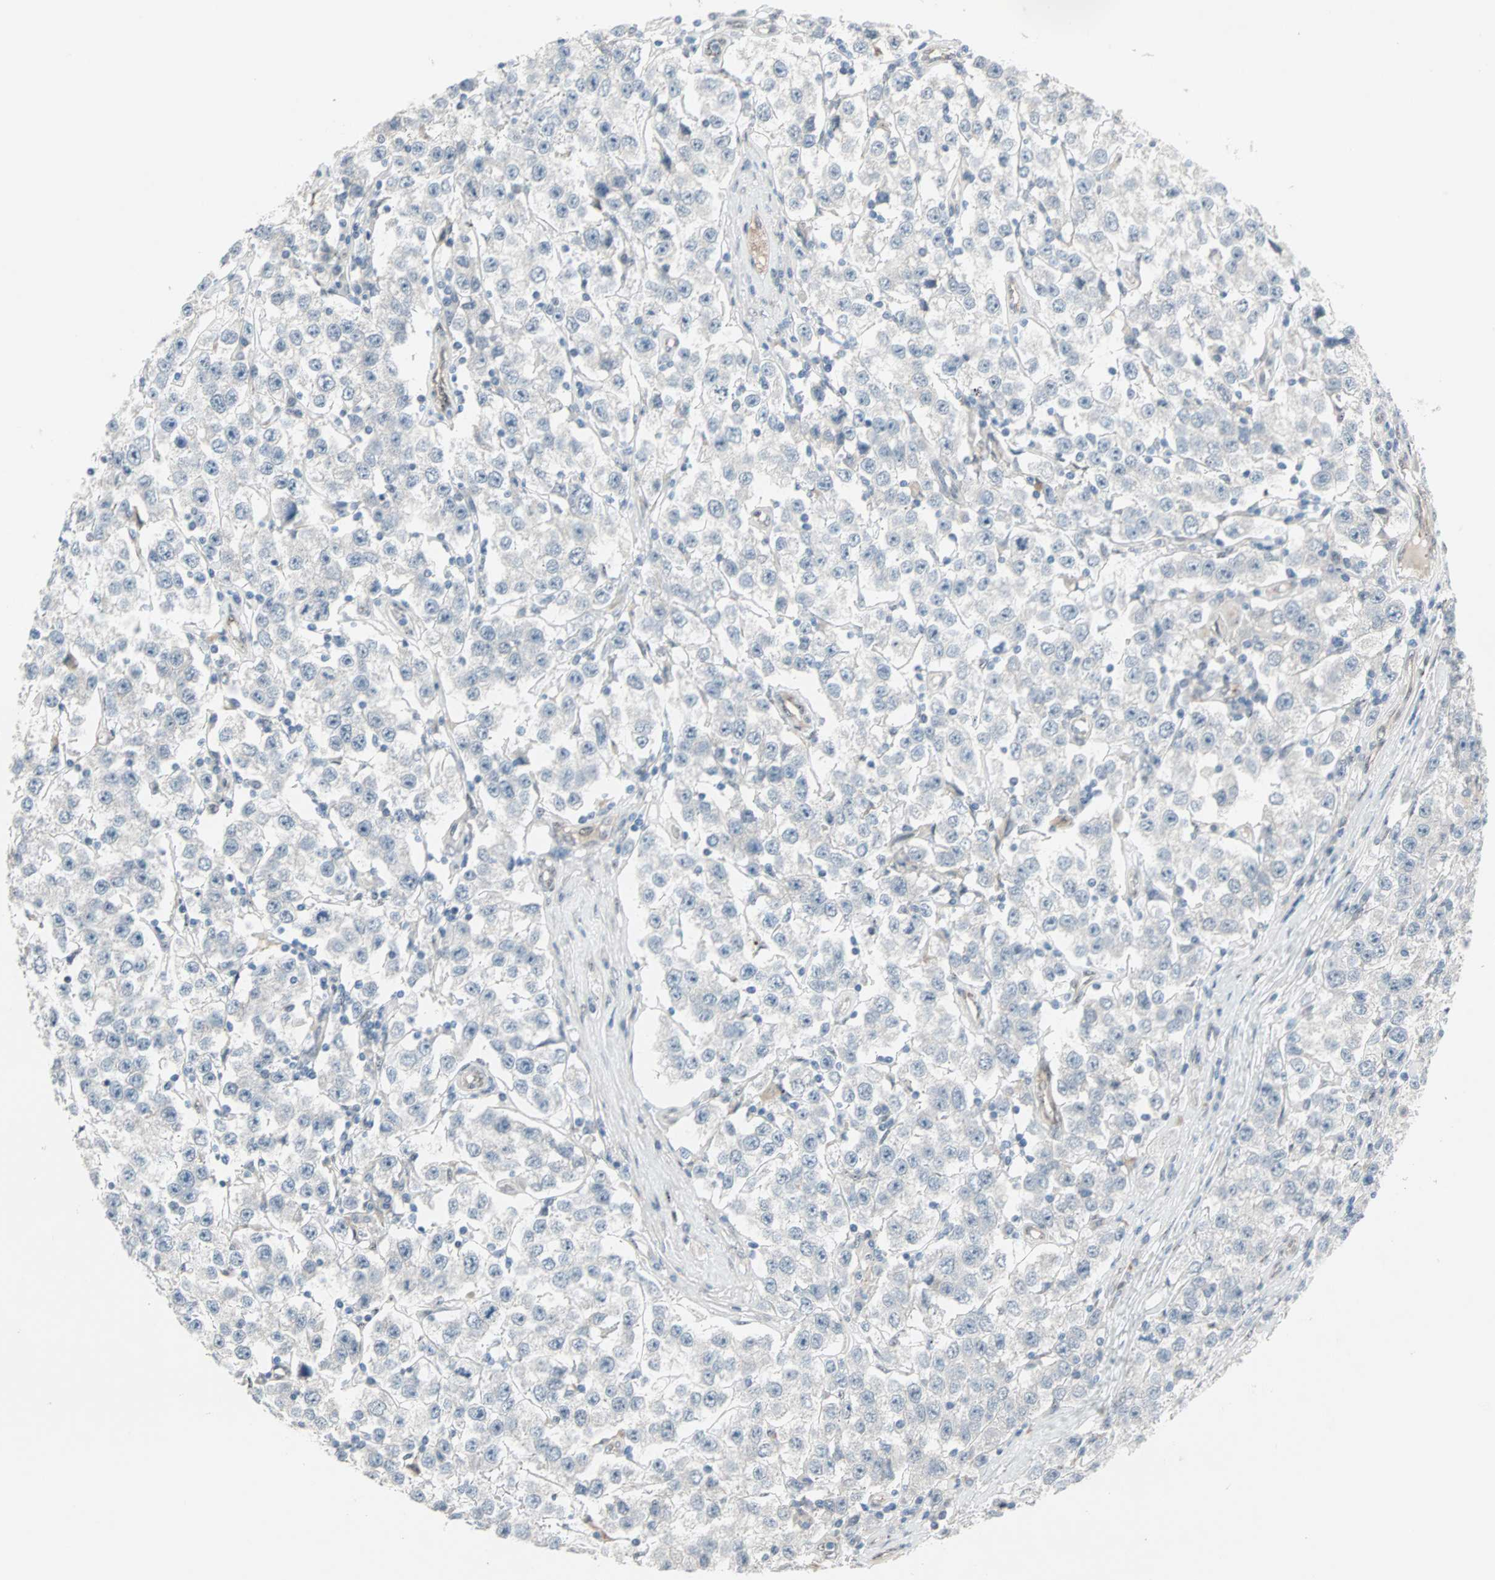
{"staining": {"intensity": "negative", "quantity": "none", "location": "none"}, "tissue": "testis cancer", "cell_type": "Tumor cells", "image_type": "cancer", "snomed": [{"axis": "morphology", "description": "Seminoma, NOS"}, {"axis": "topography", "description": "Testis"}], "caption": "Tumor cells show no significant positivity in testis seminoma.", "gene": "CAND2", "patient": {"sex": "male", "age": 52}}